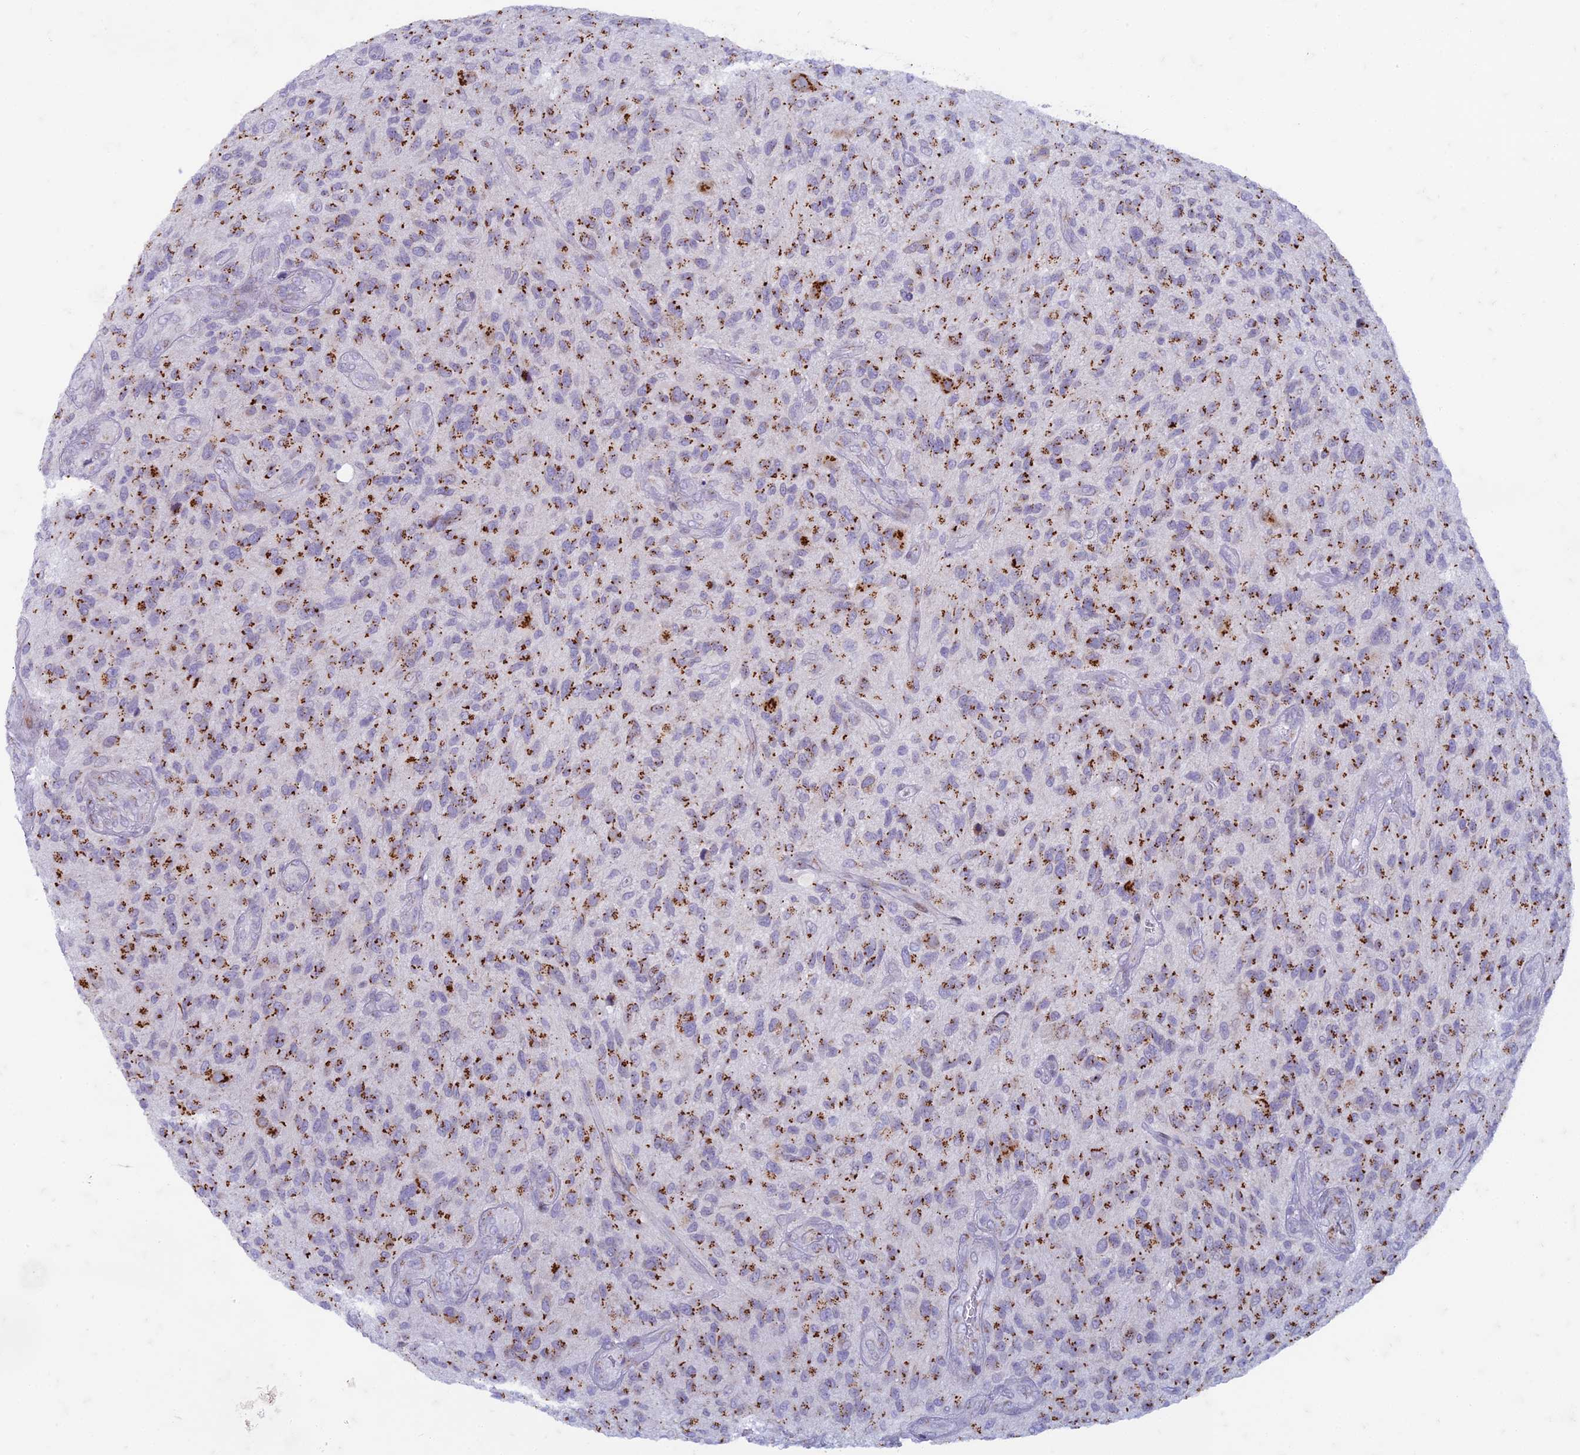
{"staining": {"intensity": "strong", "quantity": ">75%", "location": "cytoplasmic/membranous"}, "tissue": "glioma", "cell_type": "Tumor cells", "image_type": "cancer", "snomed": [{"axis": "morphology", "description": "Glioma, malignant, High grade"}, {"axis": "topography", "description": "Brain"}], "caption": "Immunohistochemistry (IHC) of human glioma reveals high levels of strong cytoplasmic/membranous staining in about >75% of tumor cells.", "gene": "FAM3C", "patient": {"sex": "male", "age": 47}}